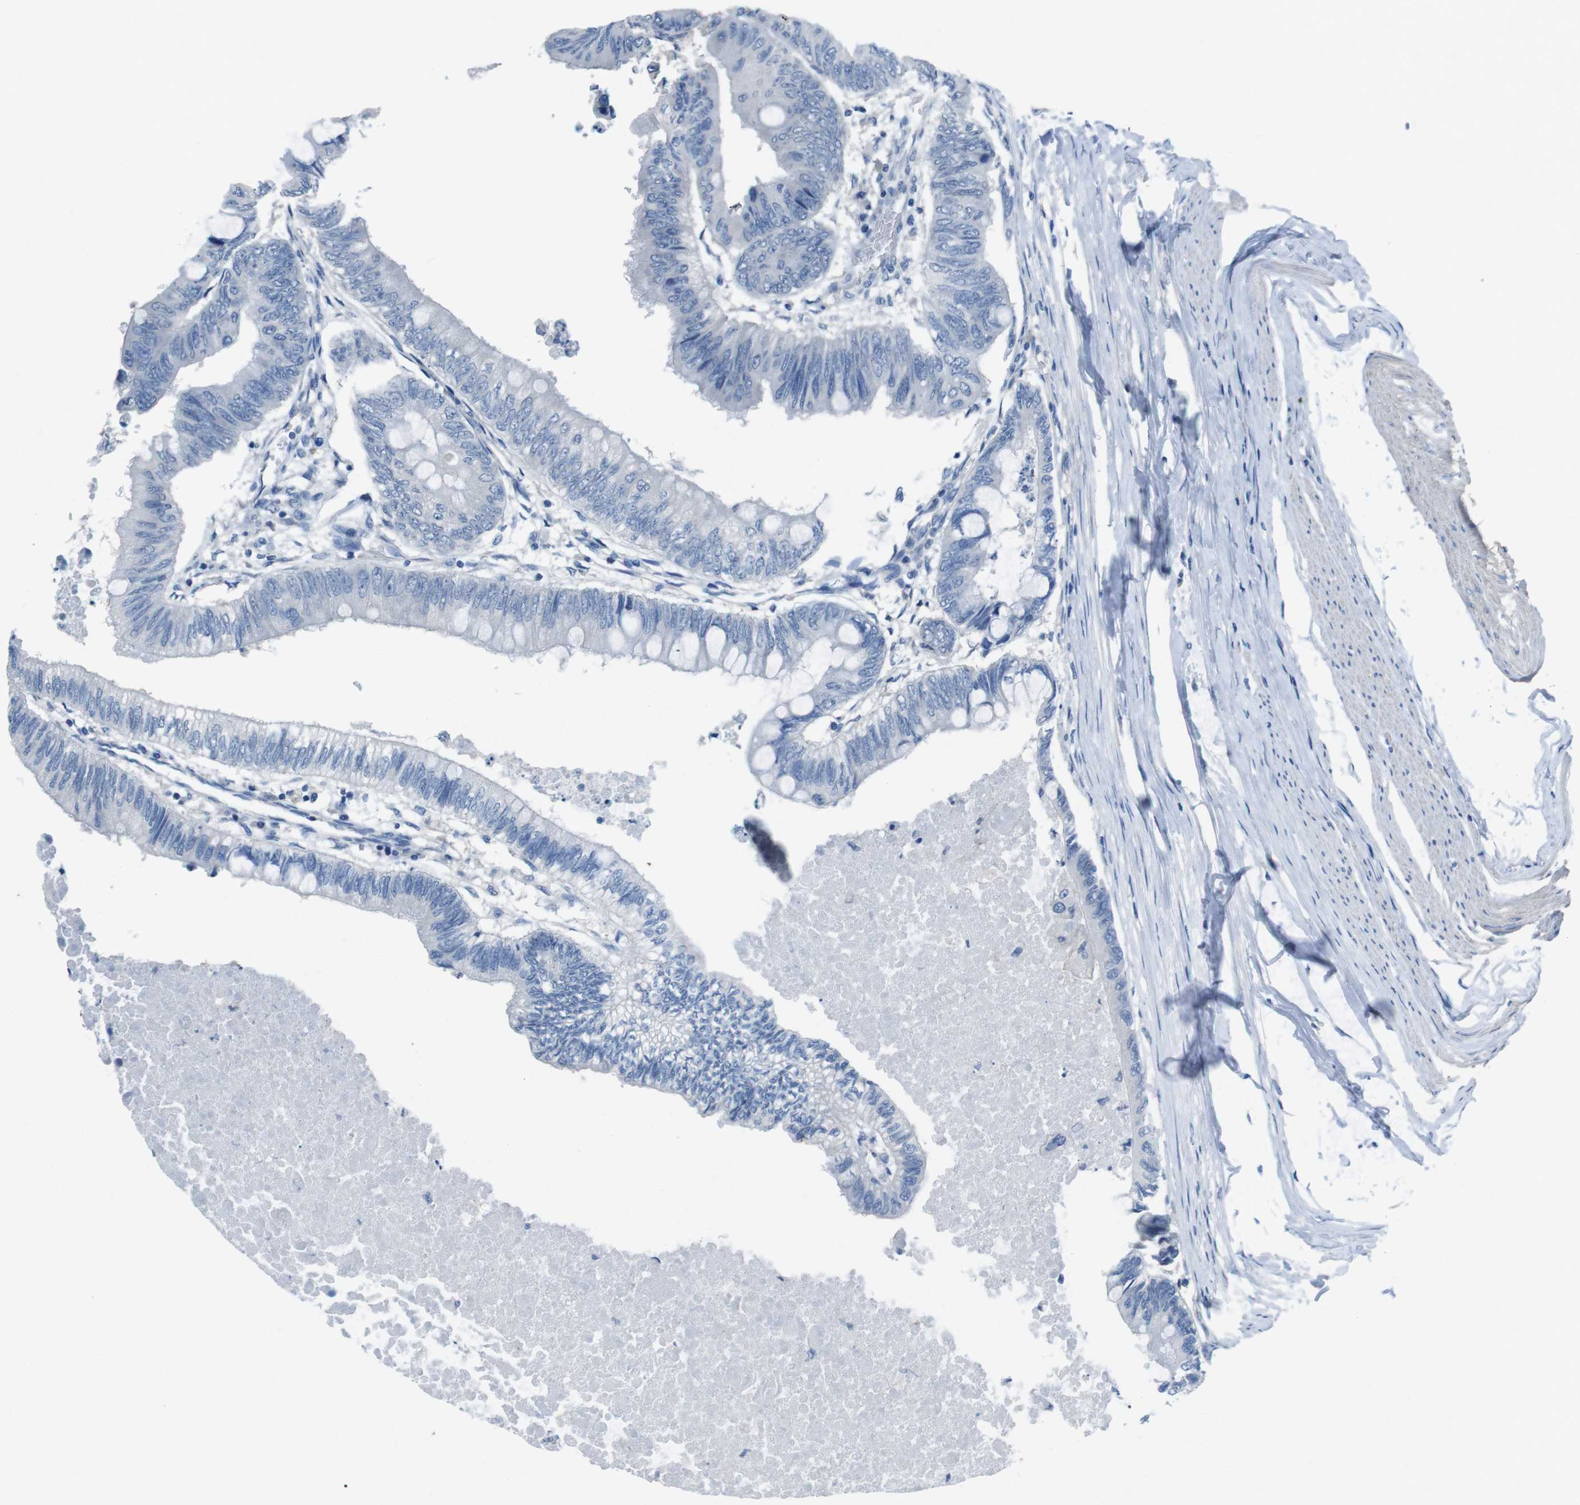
{"staining": {"intensity": "negative", "quantity": "none", "location": "none"}, "tissue": "colorectal cancer", "cell_type": "Tumor cells", "image_type": "cancer", "snomed": [{"axis": "morphology", "description": "Normal tissue, NOS"}, {"axis": "morphology", "description": "Adenocarcinoma, NOS"}, {"axis": "topography", "description": "Rectum"}, {"axis": "topography", "description": "Peripheral nerve tissue"}], "caption": "An image of human colorectal adenocarcinoma is negative for staining in tumor cells. (DAB (3,3'-diaminobenzidine) immunohistochemistry visualized using brightfield microscopy, high magnification).", "gene": "CYP2C8", "patient": {"sex": "male", "age": 92}}